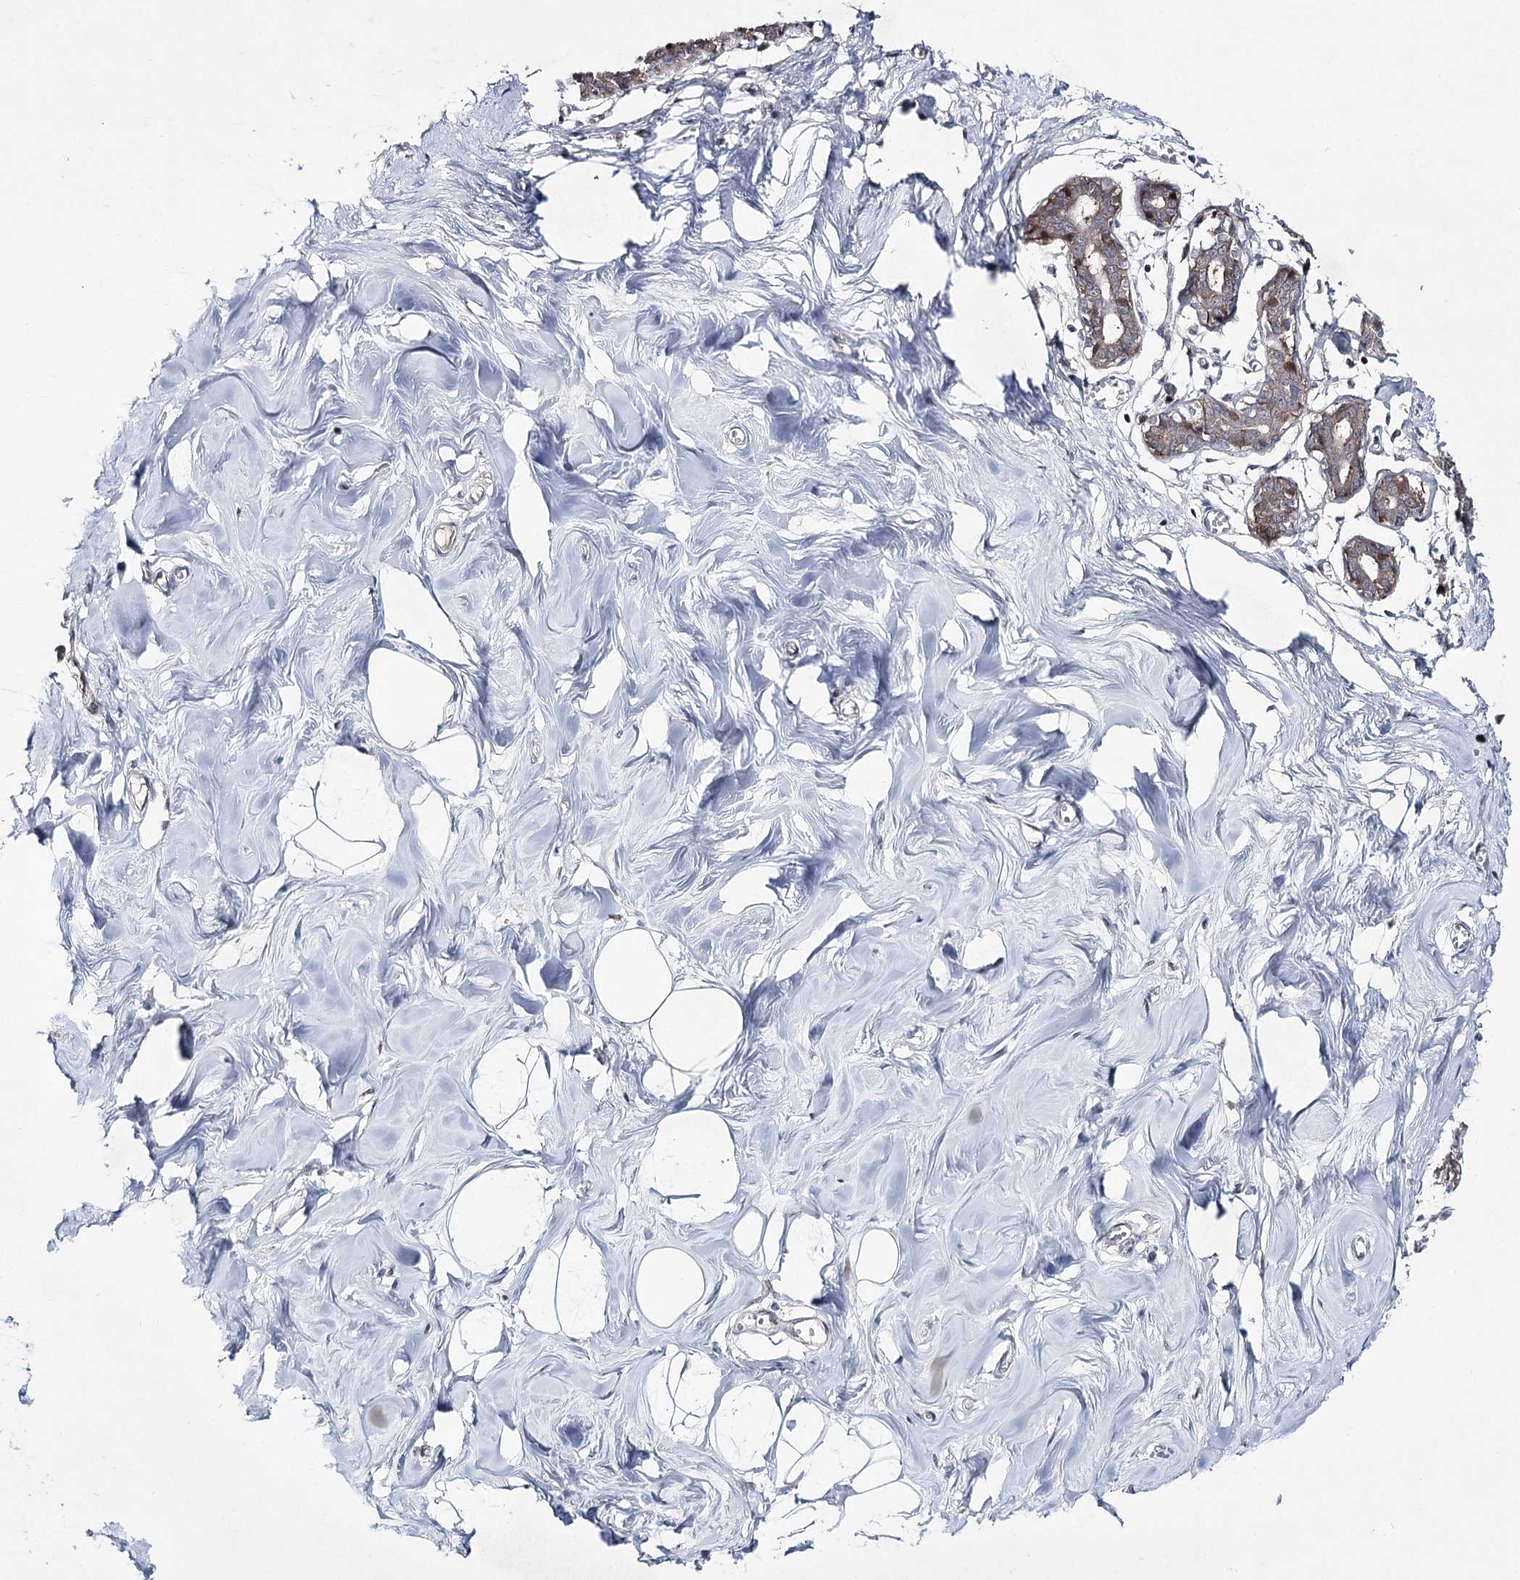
{"staining": {"intensity": "negative", "quantity": "none", "location": "none"}, "tissue": "breast", "cell_type": "Adipocytes", "image_type": "normal", "snomed": [{"axis": "morphology", "description": "Normal tissue, NOS"}, {"axis": "topography", "description": "Breast"}], "caption": "A high-resolution micrograph shows immunohistochemistry staining of normal breast, which displays no significant expression in adipocytes.", "gene": "HOXC11", "patient": {"sex": "female", "age": 27}}